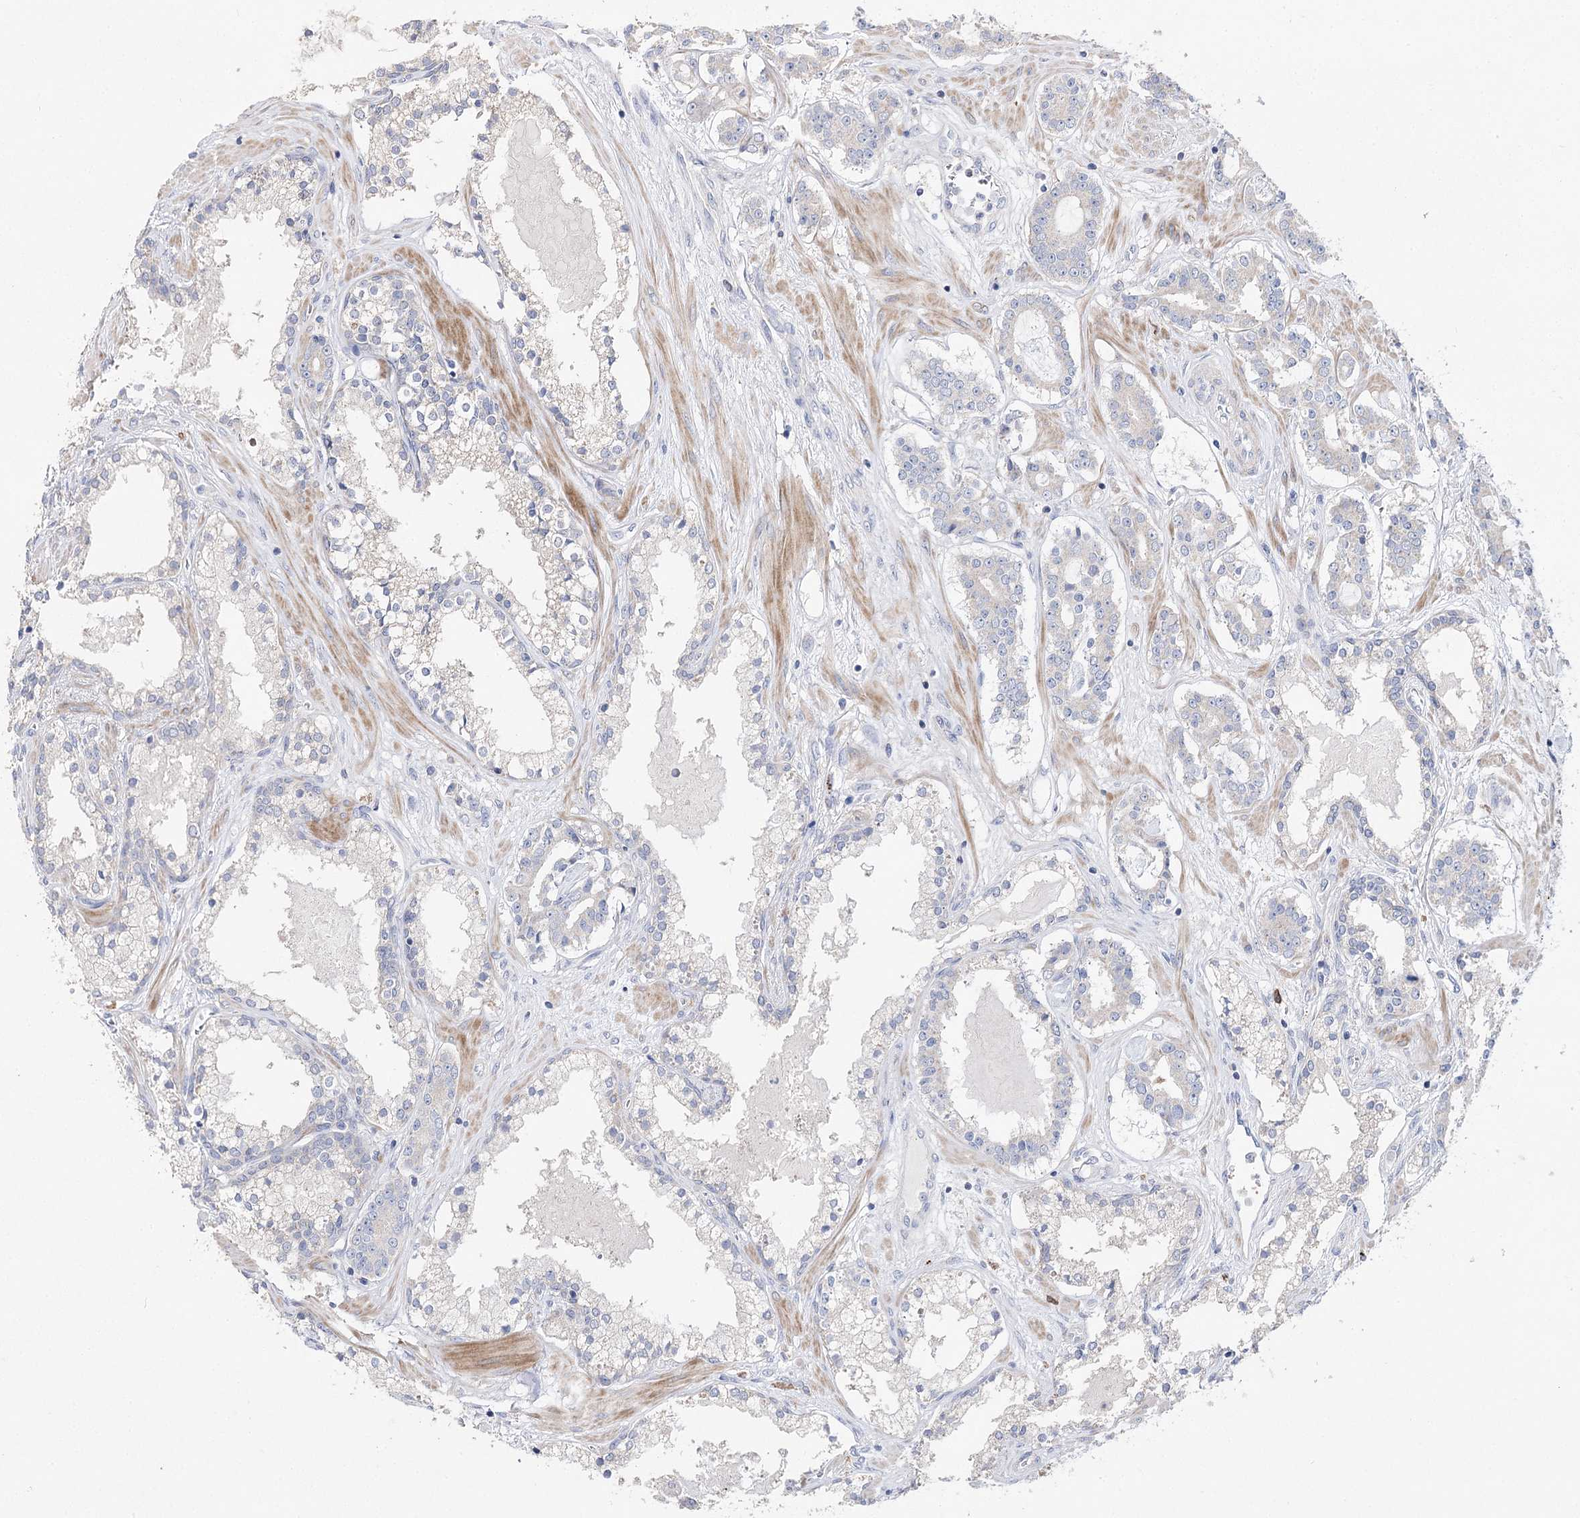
{"staining": {"intensity": "negative", "quantity": "none", "location": "none"}, "tissue": "prostate cancer", "cell_type": "Tumor cells", "image_type": "cancer", "snomed": [{"axis": "morphology", "description": "Adenocarcinoma, High grade"}, {"axis": "topography", "description": "Prostate"}], "caption": "Prostate high-grade adenocarcinoma was stained to show a protein in brown. There is no significant staining in tumor cells.", "gene": "NRAP", "patient": {"sex": "male", "age": 58}}